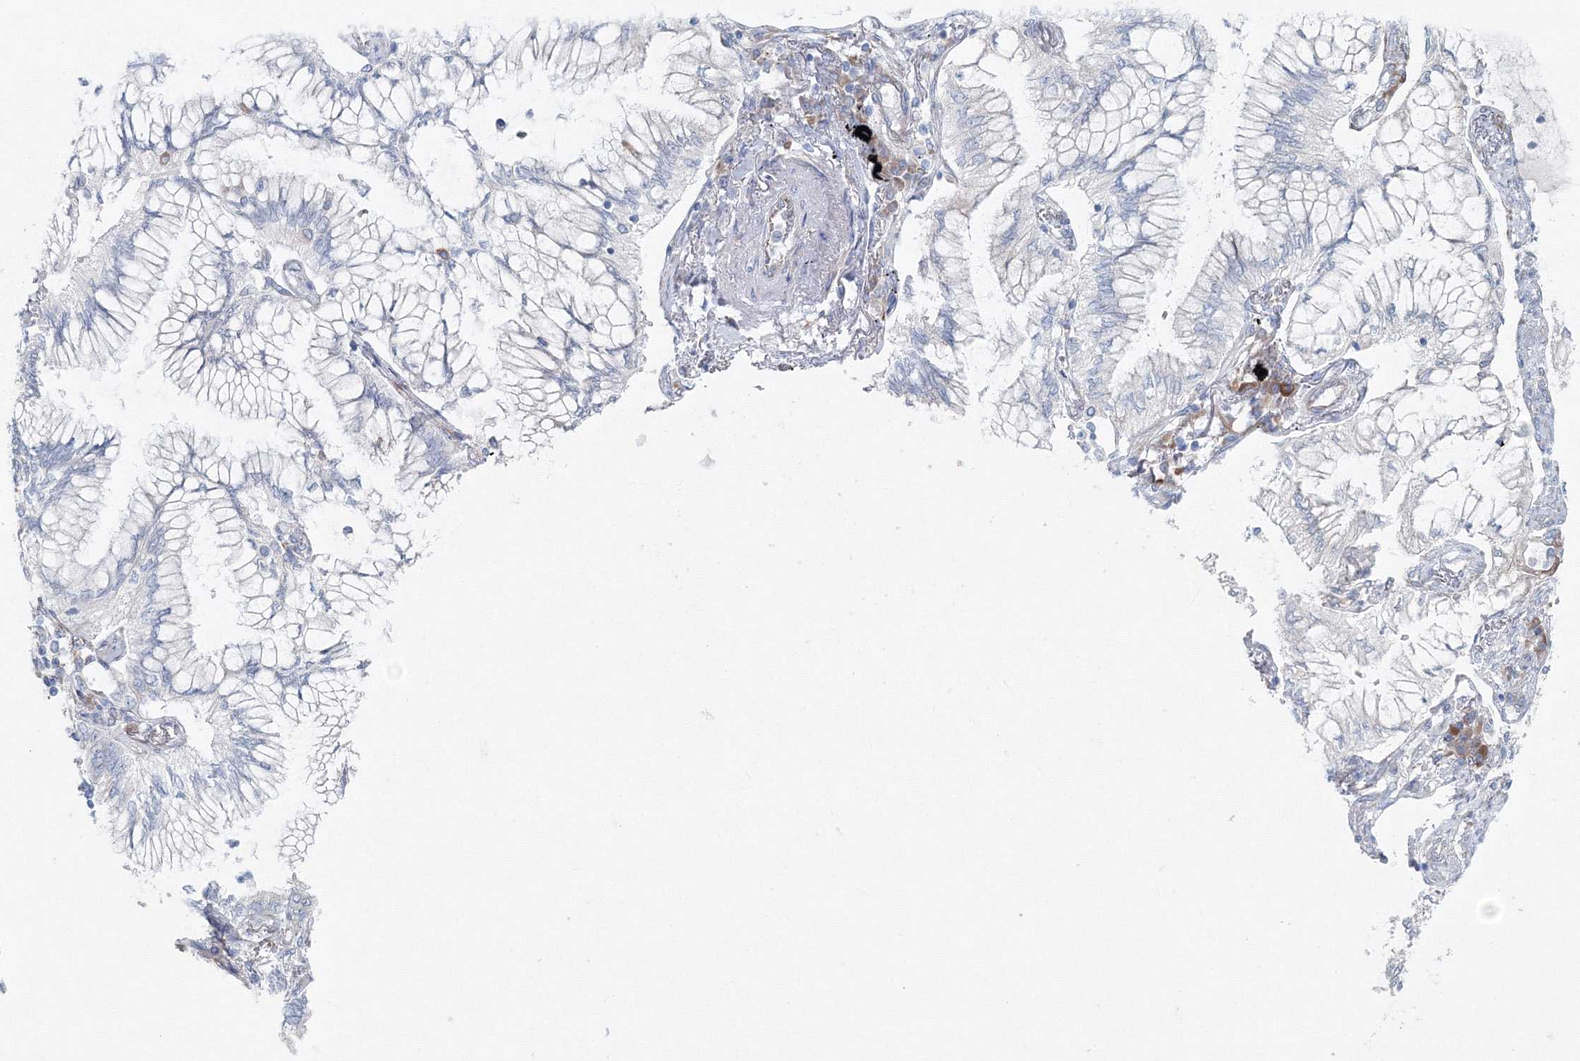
{"staining": {"intensity": "negative", "quantity": "none", "location": "none"}, "tissue": "lung cancer", "cell_type": "Tumor cells", "image_type": "cancer", "snomed": [{"axis": "morphology", "description": "Adenocarcinoma, NOS"}, {"axis": "topography", "description": "Lung"}], "caption": "Immunohistochemical staining of adenocarcinoma (lung) demonstrates no significant staining in tumor cells.", "gene": "RCN1", "patient": {"sex": "female", "age": 70}}